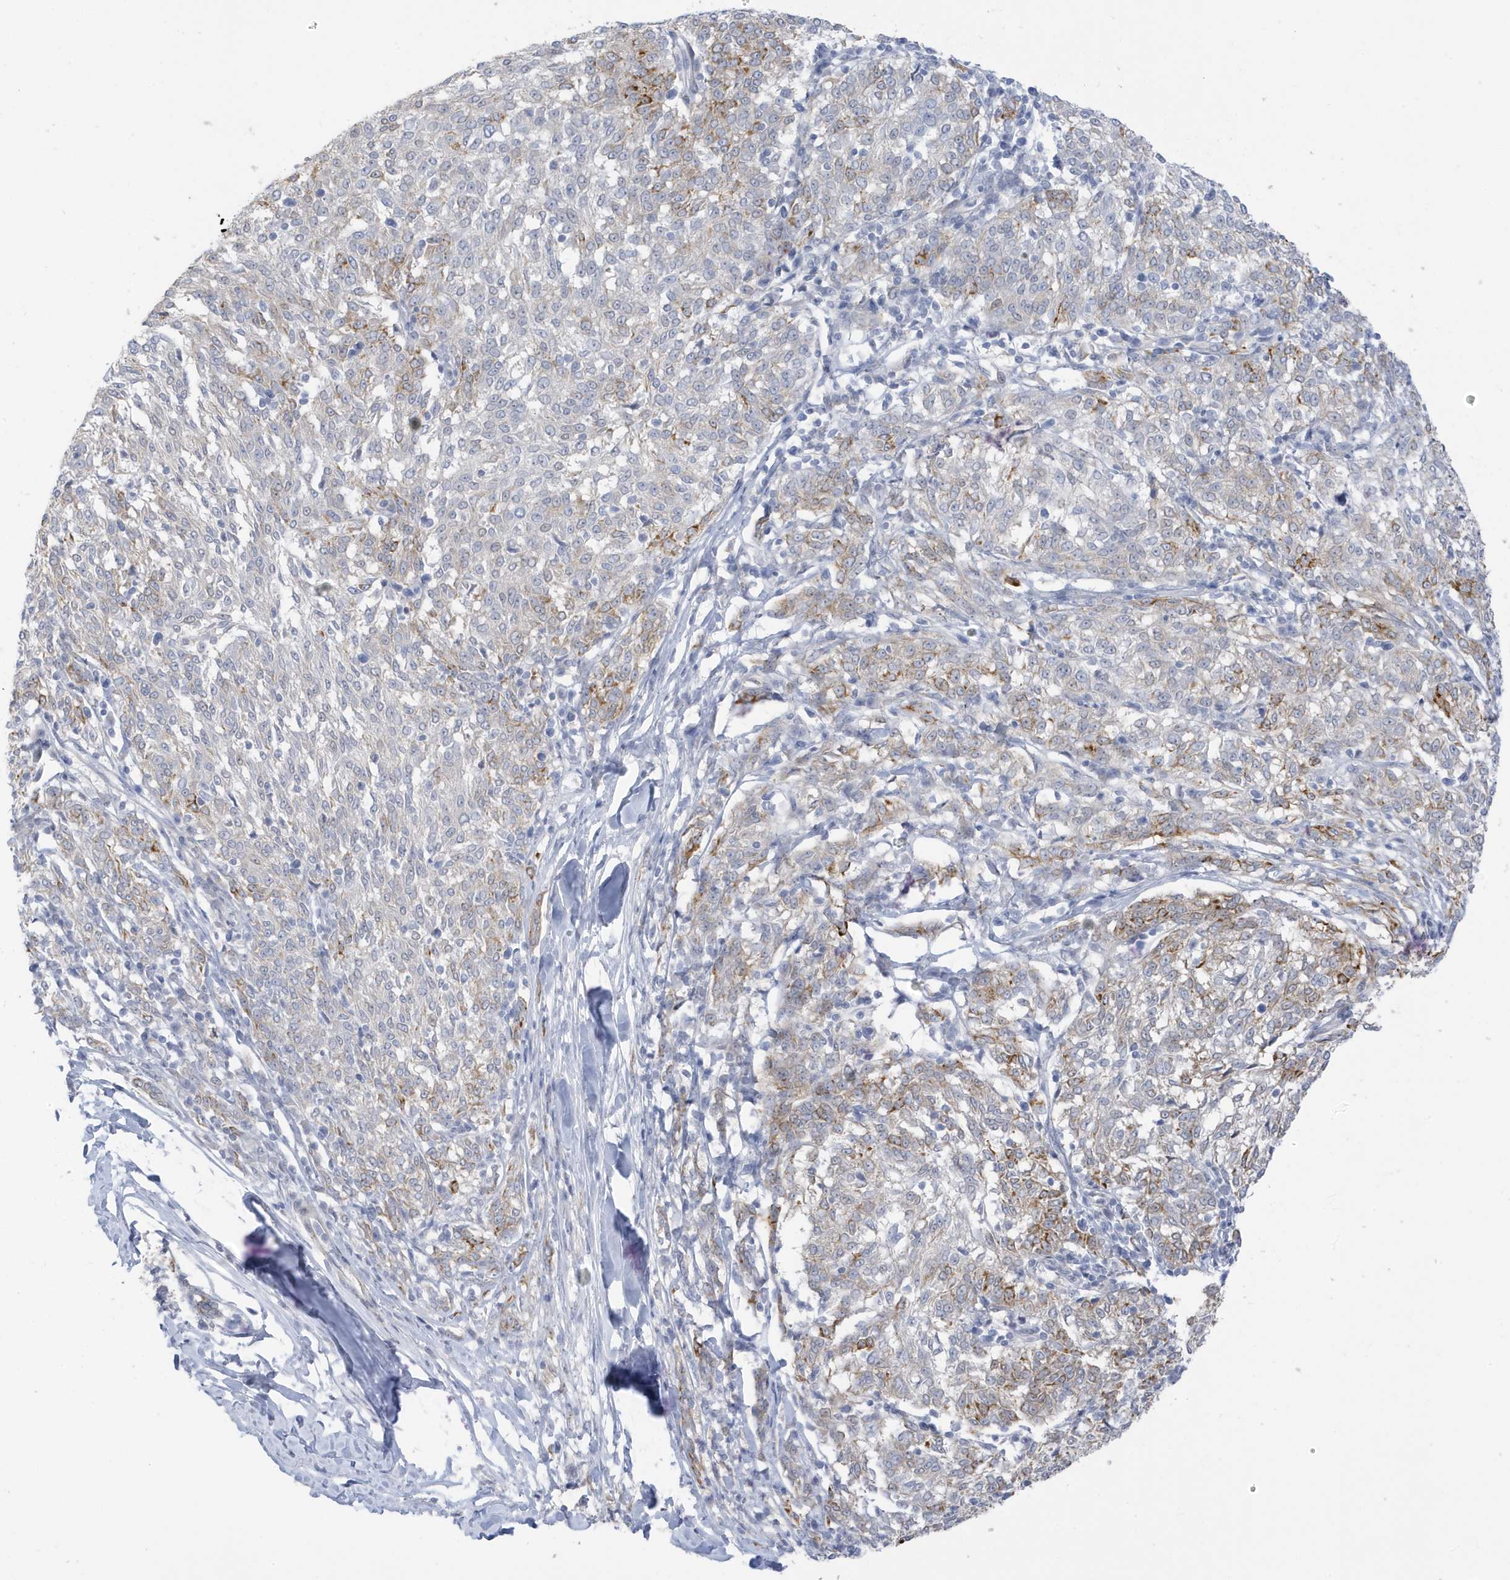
{"staining": {"intensity": "moderate", "quantity": "25%-75%", "location": "cytoplasmic/membranous"}, "tissue": "melanoma", "cell_type": "Tumor cells", "image_type": "cancer", "snomed": [{"axis": "morphology", "description": "Malignant melanoma, NOS"}, {"axis": "topography", "description": "Skin"}], "caption": "High-power microscopy captured an immunohistochemistry (IHC) photomicrograph of malignant melanoma, revealing moderate cytoplasmic/membranous positivity in about 25%-75% of tumor cells. (DAB (3,3'-diaminobenzidine) = brown stain, brightfield microscopy at high magnification).", "gene": "PERM1", "patient": {"sex": "female", "age": 72}}